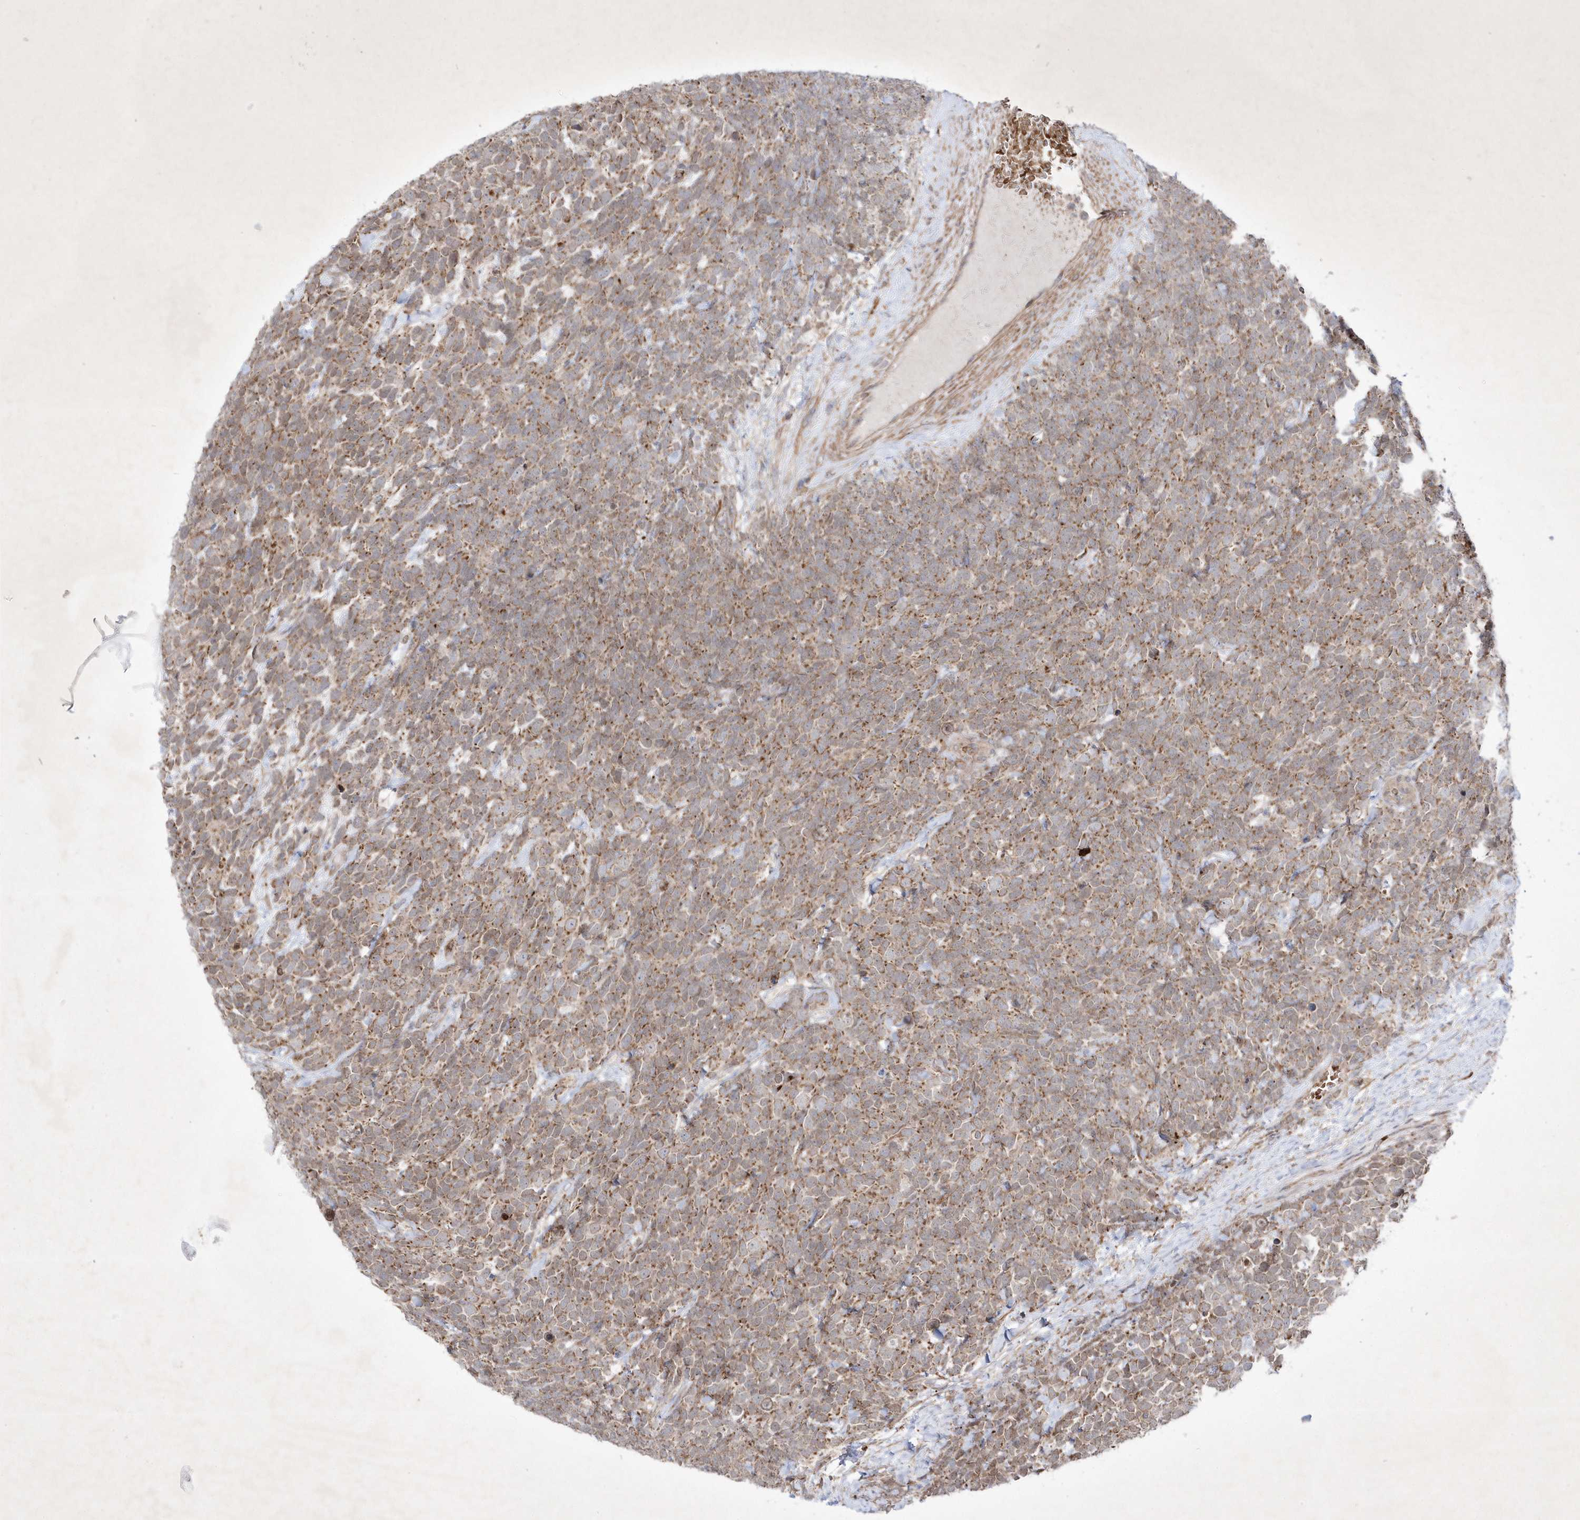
{"staining": {"intensity": "moderate", "quantity": ">75%", "location": "cytoplasmic/membranous"}, "tissue": "urothelial cancer", "cell_type": "Tumor cells", "image_type": "cancer", "snomed": [{"axis": "morphology", "description": "Urothelial carcinoma, High grade"}, {"axis": "topography", "description": "Urinary bladder"}], "caption": "Tumor cells demonstrate medium levels of moderate cytoplasmic/membranous positivity in about >75% of cells in human urothelial carcinoma (high-grade). (brown staining indicates protein expression, while blue staining denotes nuclei).", "gene": "OPA1", "patient": {"sex": "female", "age": 82}}